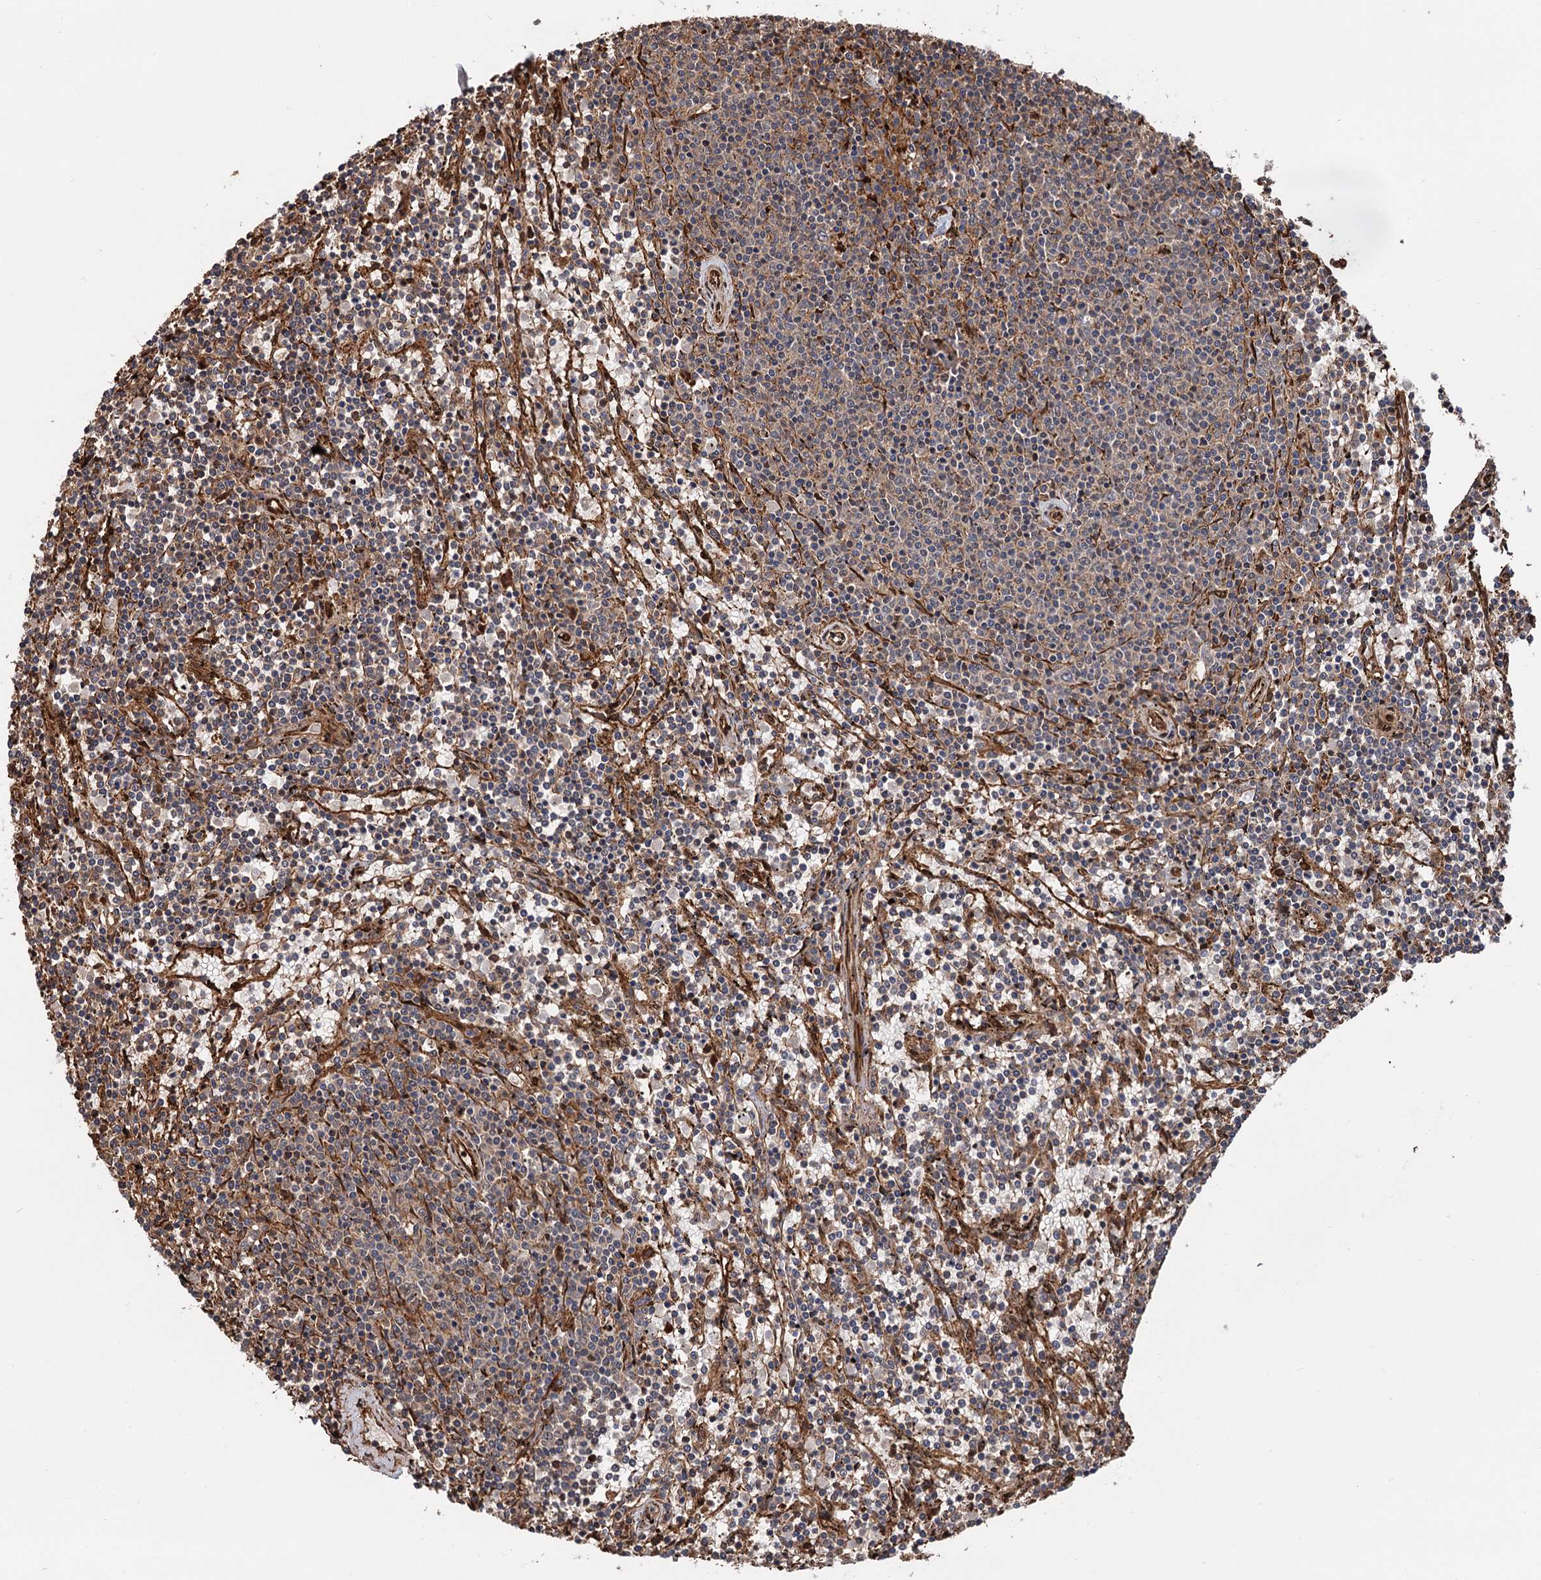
{"staining": {"intensity": "weak", "quantity": "<25%", "location": "cytoplasmic/membranous"}, "tissue": "lymphoma", "cell_type": "Tumor cells", "image_type": "cancer", "snomed": [{"axis": "morphology", "description": "Malignant lymphoma, non-Hodgkin's type, Low grade"}, {"axis": "topography", "description": "Spleen"}], "caption": "High magnification brightfield microscopy of low-grade malignant lymphoma, non-Hodgkin's type stained with DAB (3,3'-diaminobenzidine) (brown) and counterstained with hematoxylin (blue): tumor cells show no significant positivity.", "gene": "SNRNP25", "patient": {"sex": "female", "age": 50}}